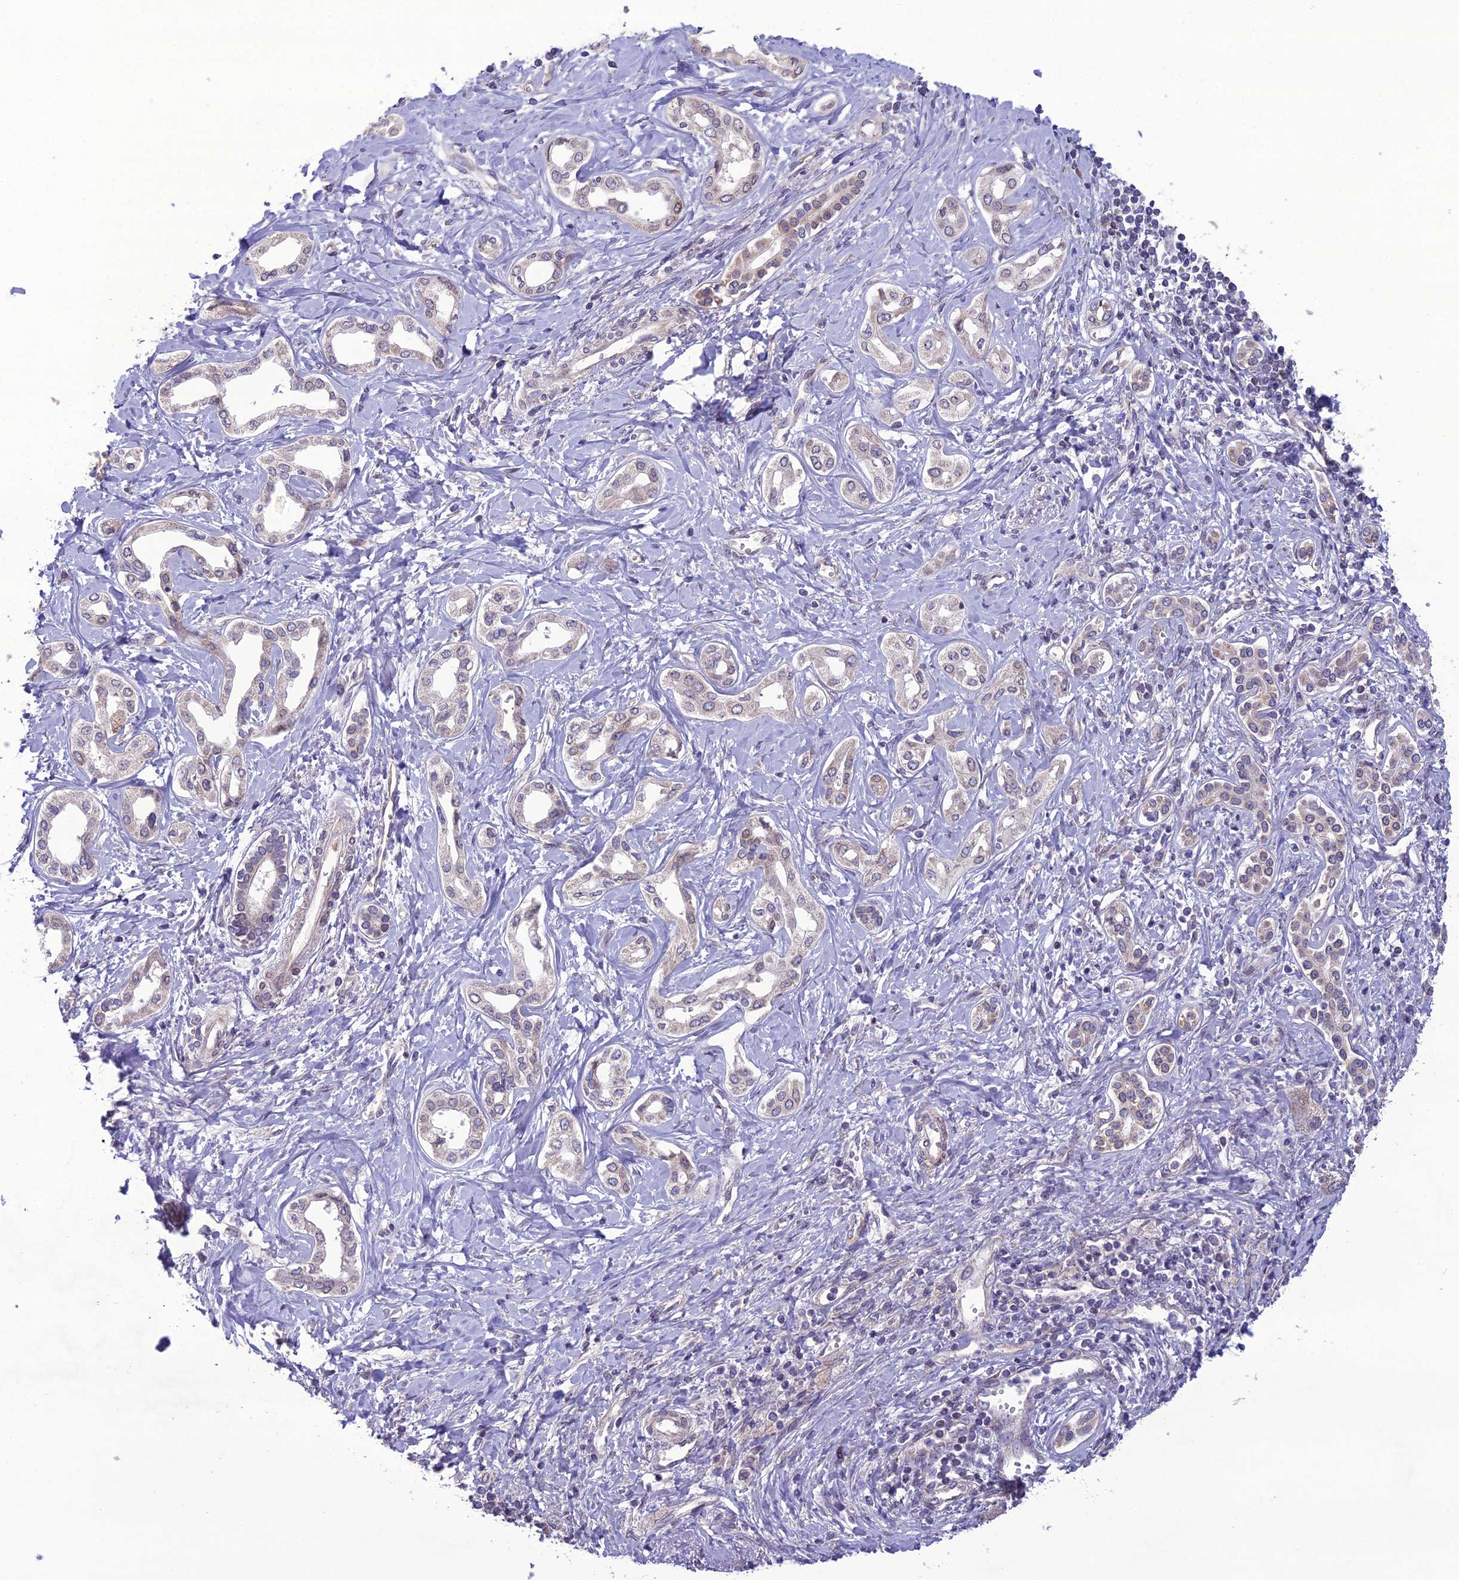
{"staining": {"intensity": "weak", "quantity": "<25%", "location": "cytoplasmic/membranous"}, "tissue": "liver cancer", "cell_type": "Tumor cells", "image_type": "cancer", "snomed": [{"axis": "morphology", "description": "Cholangiocarcinoma"}, {"axis": "topography", "description": "Liver"}], "caption": "The micrograph shows no staining of tumor cells in liver cancer.", "gene": "NODAL", "patient": {"sex": "female", "age": 77}}